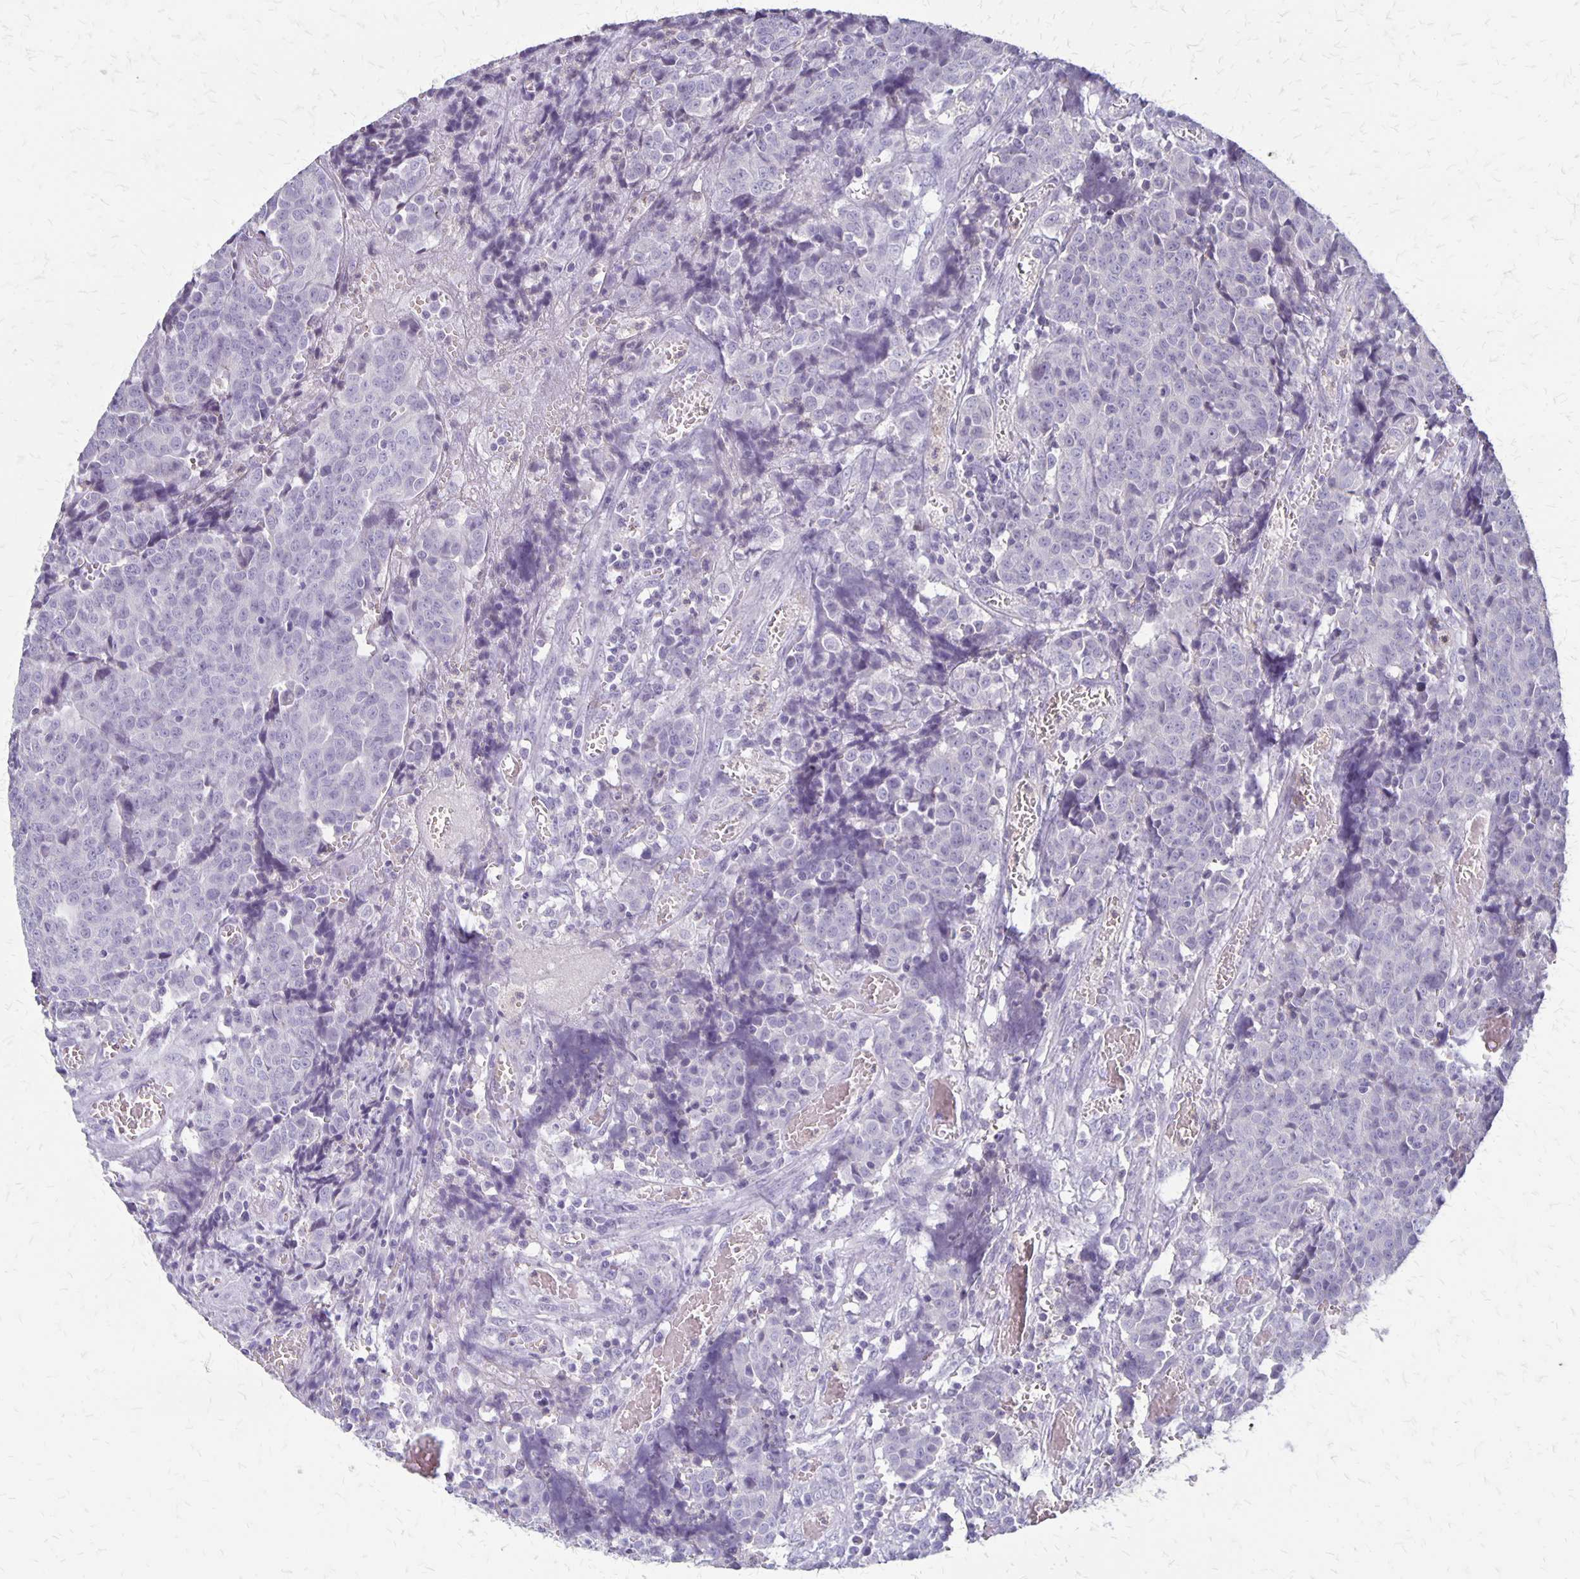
{"staining": {"intensity": "negative", "quantity": "none", "location": "none"}, "tissue": "prostate cancer", "cell_type": "Tumor cells", "image_type": "cancer", "snomed": [{"axis": "morphology", "description": "Adenocarcinoma, High grade"}, {"axis": "topography", "description": "Prostate and seminal vesicle, NOS"}], "caption": "Tumor cells show no significant positivity in adenocarcinoma (high-grade) (prostate). (Brightfield microscopy of DAB immunohistochemistry at high magnification).", "gene": "SEPTIN5", "patient": {"sex": "male", "age": 60}}